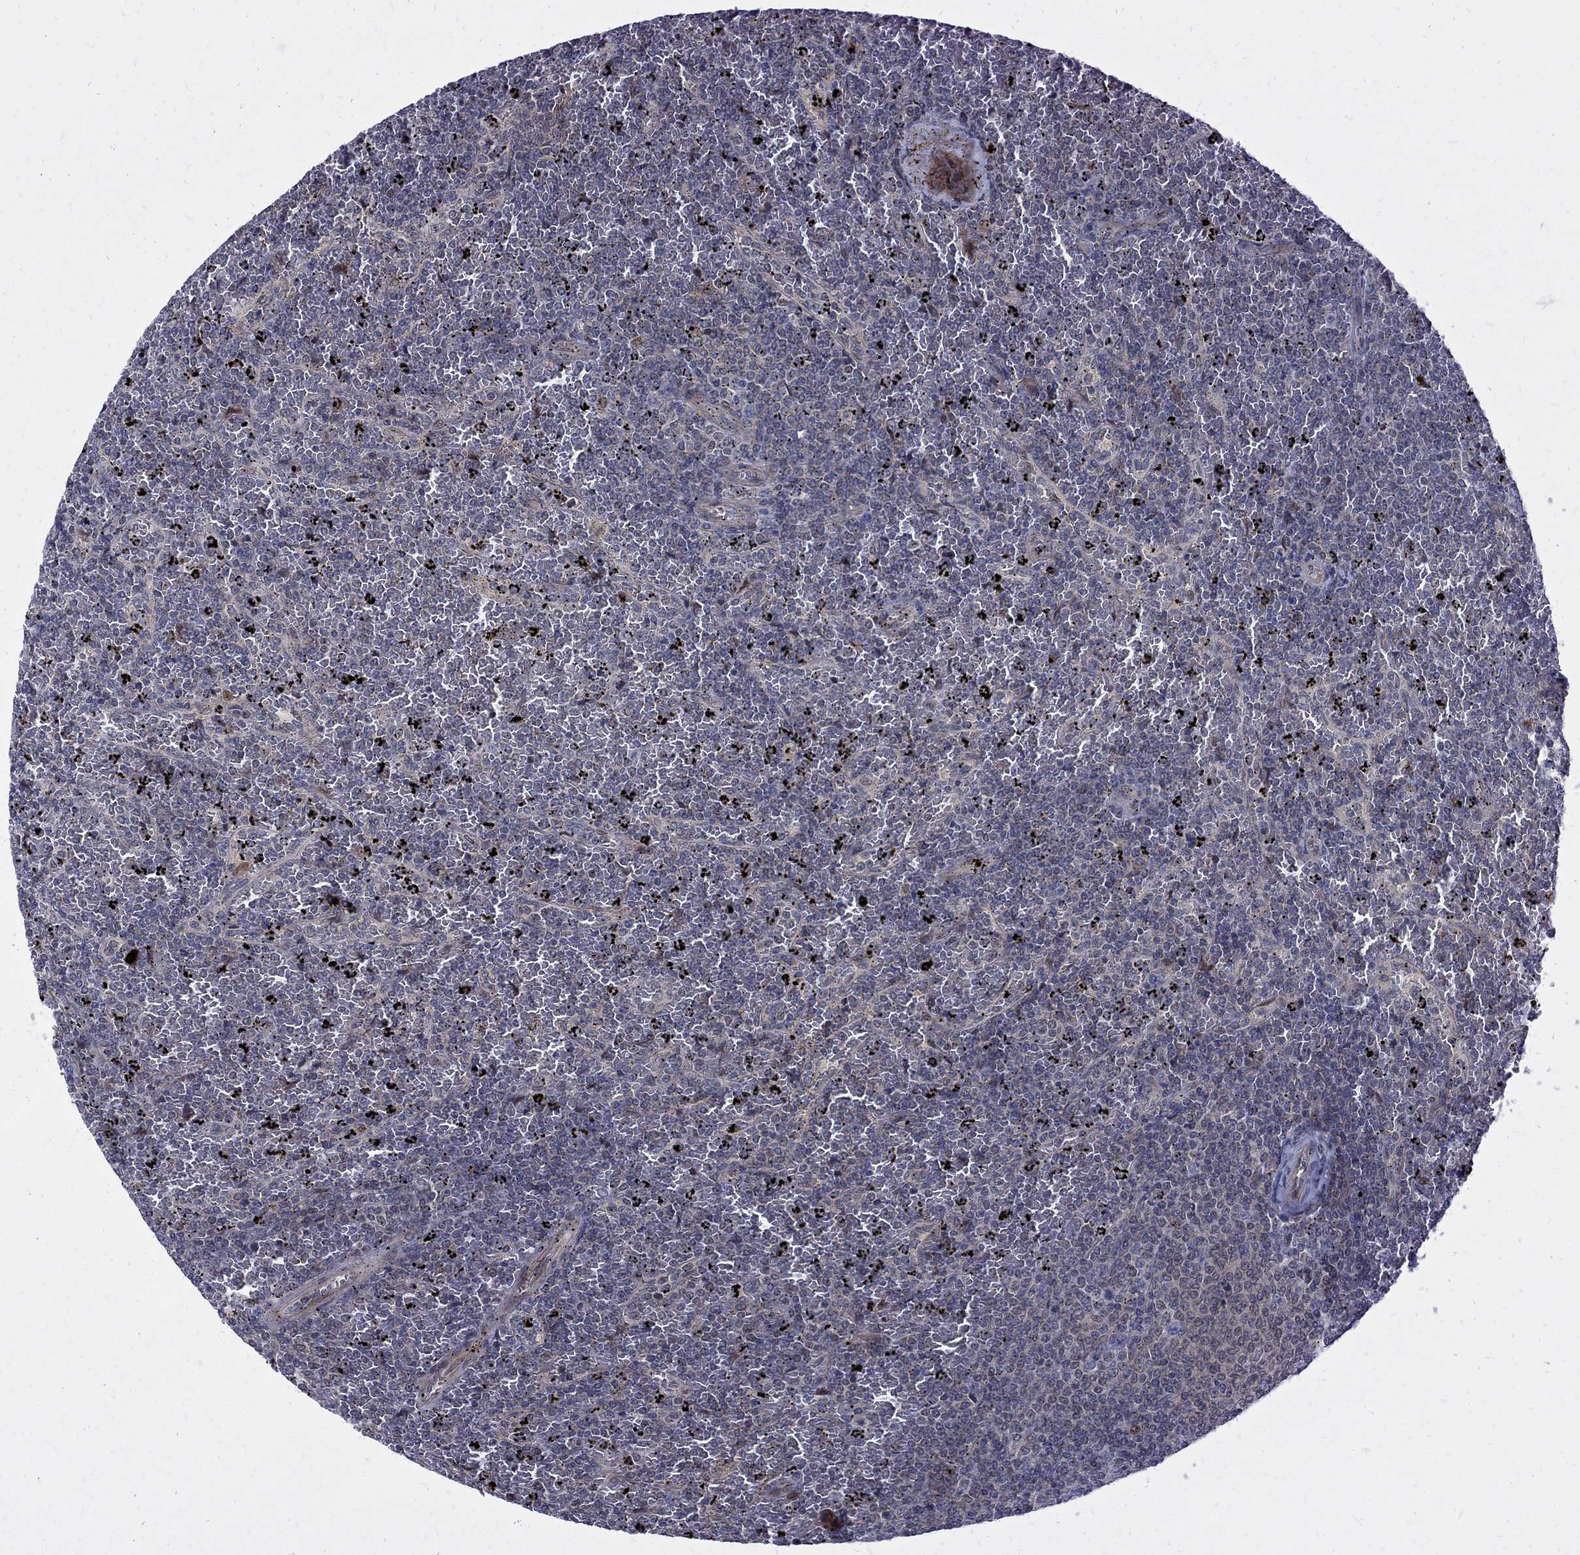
{"staining": {"intensity": "negative", "quantity": "none", "location": "none"}, "tissue": "lymphoma", "cell_type": "Tumor cells", "image_type": "cancer", "snomed": [{"axis": "morphology", "description": "Malignant lymphoma, non-Hodgkin's type, Low grade"}, {"axis": "topography", "description": "Spleen"}], "caption": "Immunohistochemical staining of malignant lymphoma, non-Hodgkin's type (low-grade) exhibits no significant positivity in tumor cells.", "gene": "WDR19", "patient": {"sex": "female", "age": 77}}